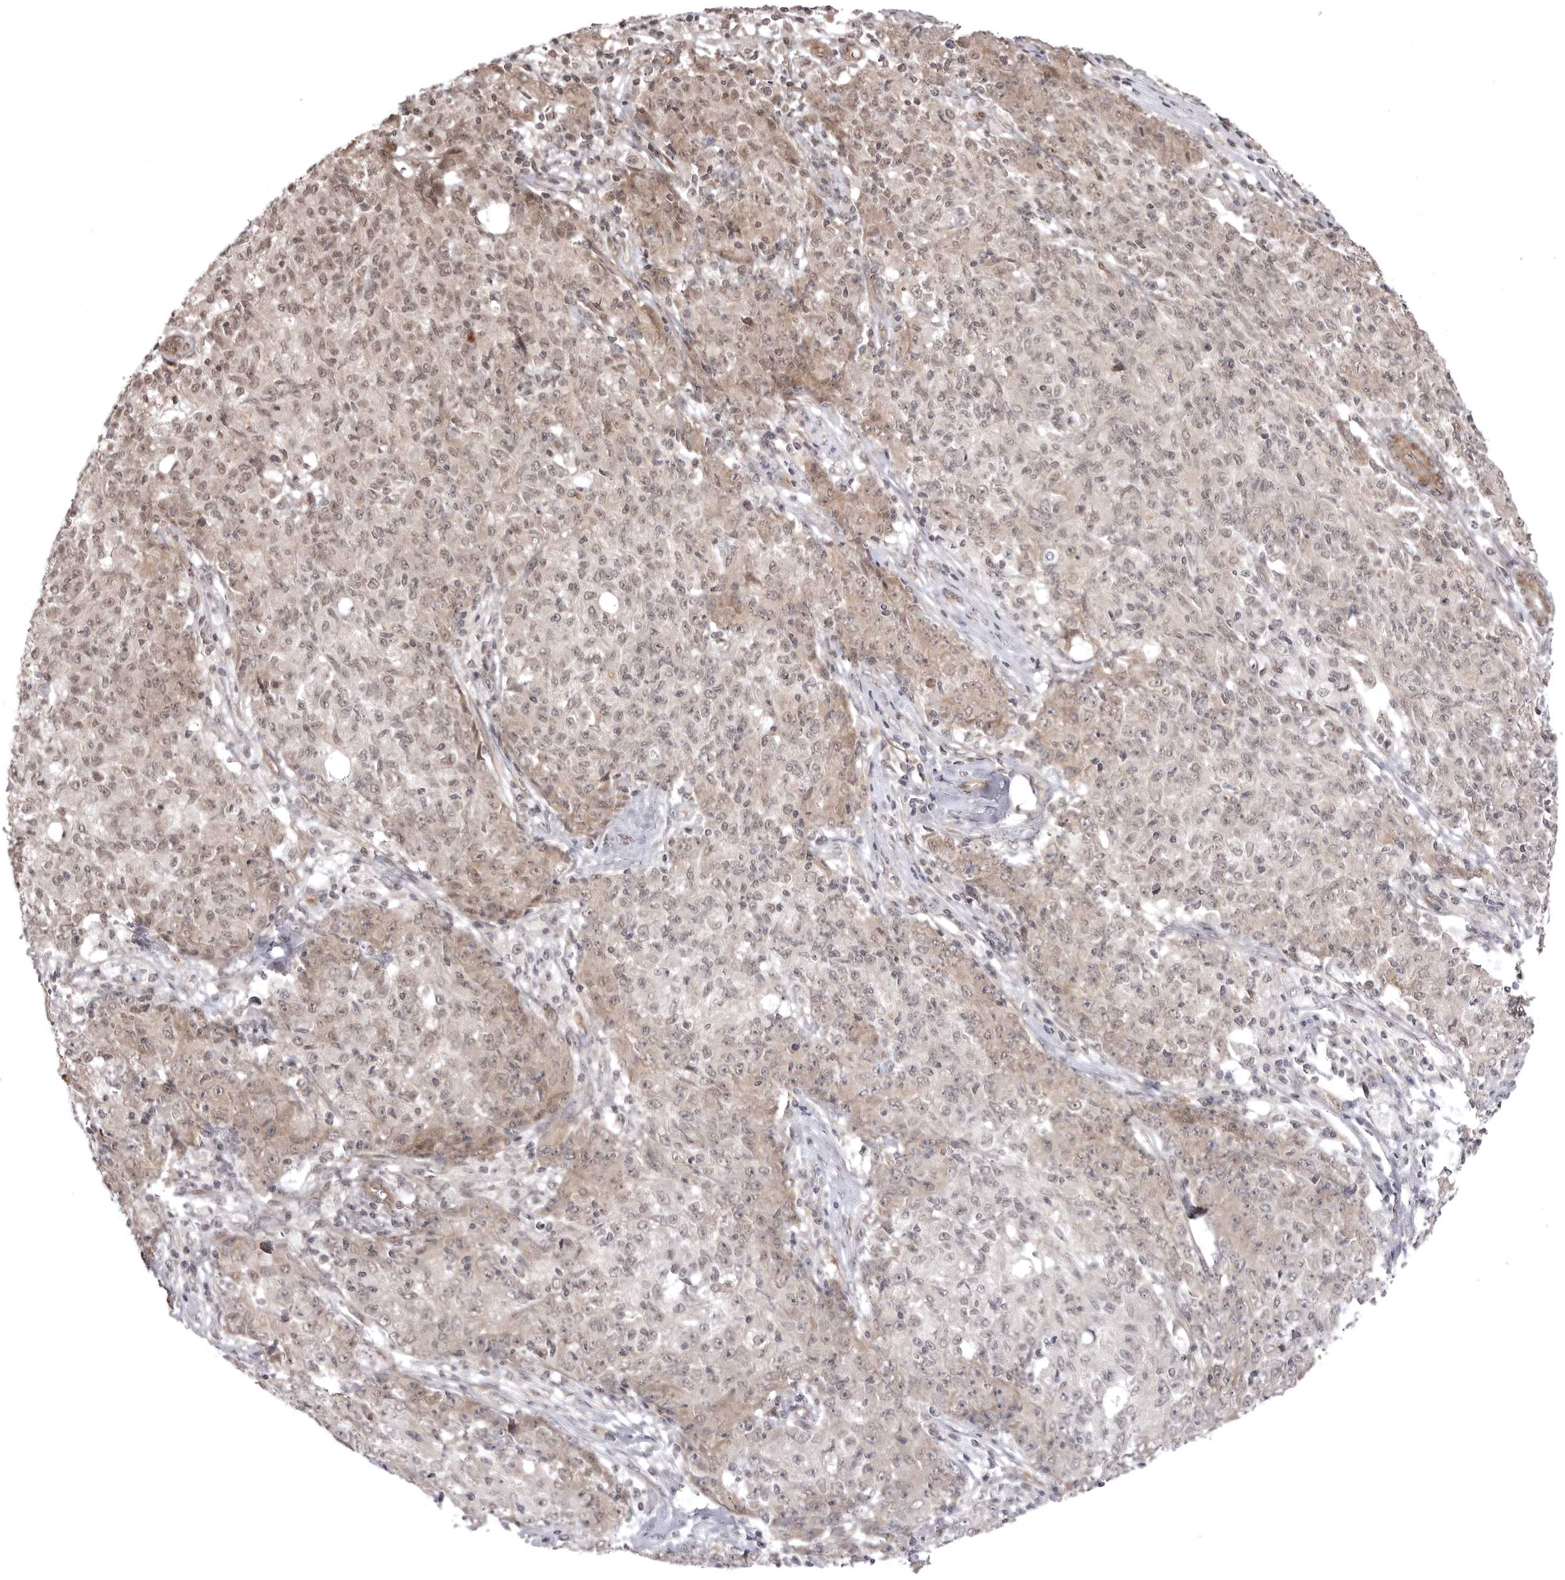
{"staining": {"intensity": "weak", "quantity": ">75%", "location": "cytoplasmic/membranous,nuclear"}, "tissue": "ovarian cancer", "cell_type": "Tumor cells", "image_type": "cancer", "snomed": [{"axis": "morphology", "description": "Carcinoma, endometroid"}, {"axis": "topography", "description": "Ovary"}], "caption": "The photomicrograph reveals staining of ovarian endometroid carcinoma, revealing weak cytoplasmic/membranous and nuclear protein expression (brown color) within tumor cells. The protein of interest is stained brown, and the nuclei are stained in blue (DAB IHC with brightfield microscopy, high magnification).", "gene": "SORBS1", "patient": {"sex": "female", "age": 42}}